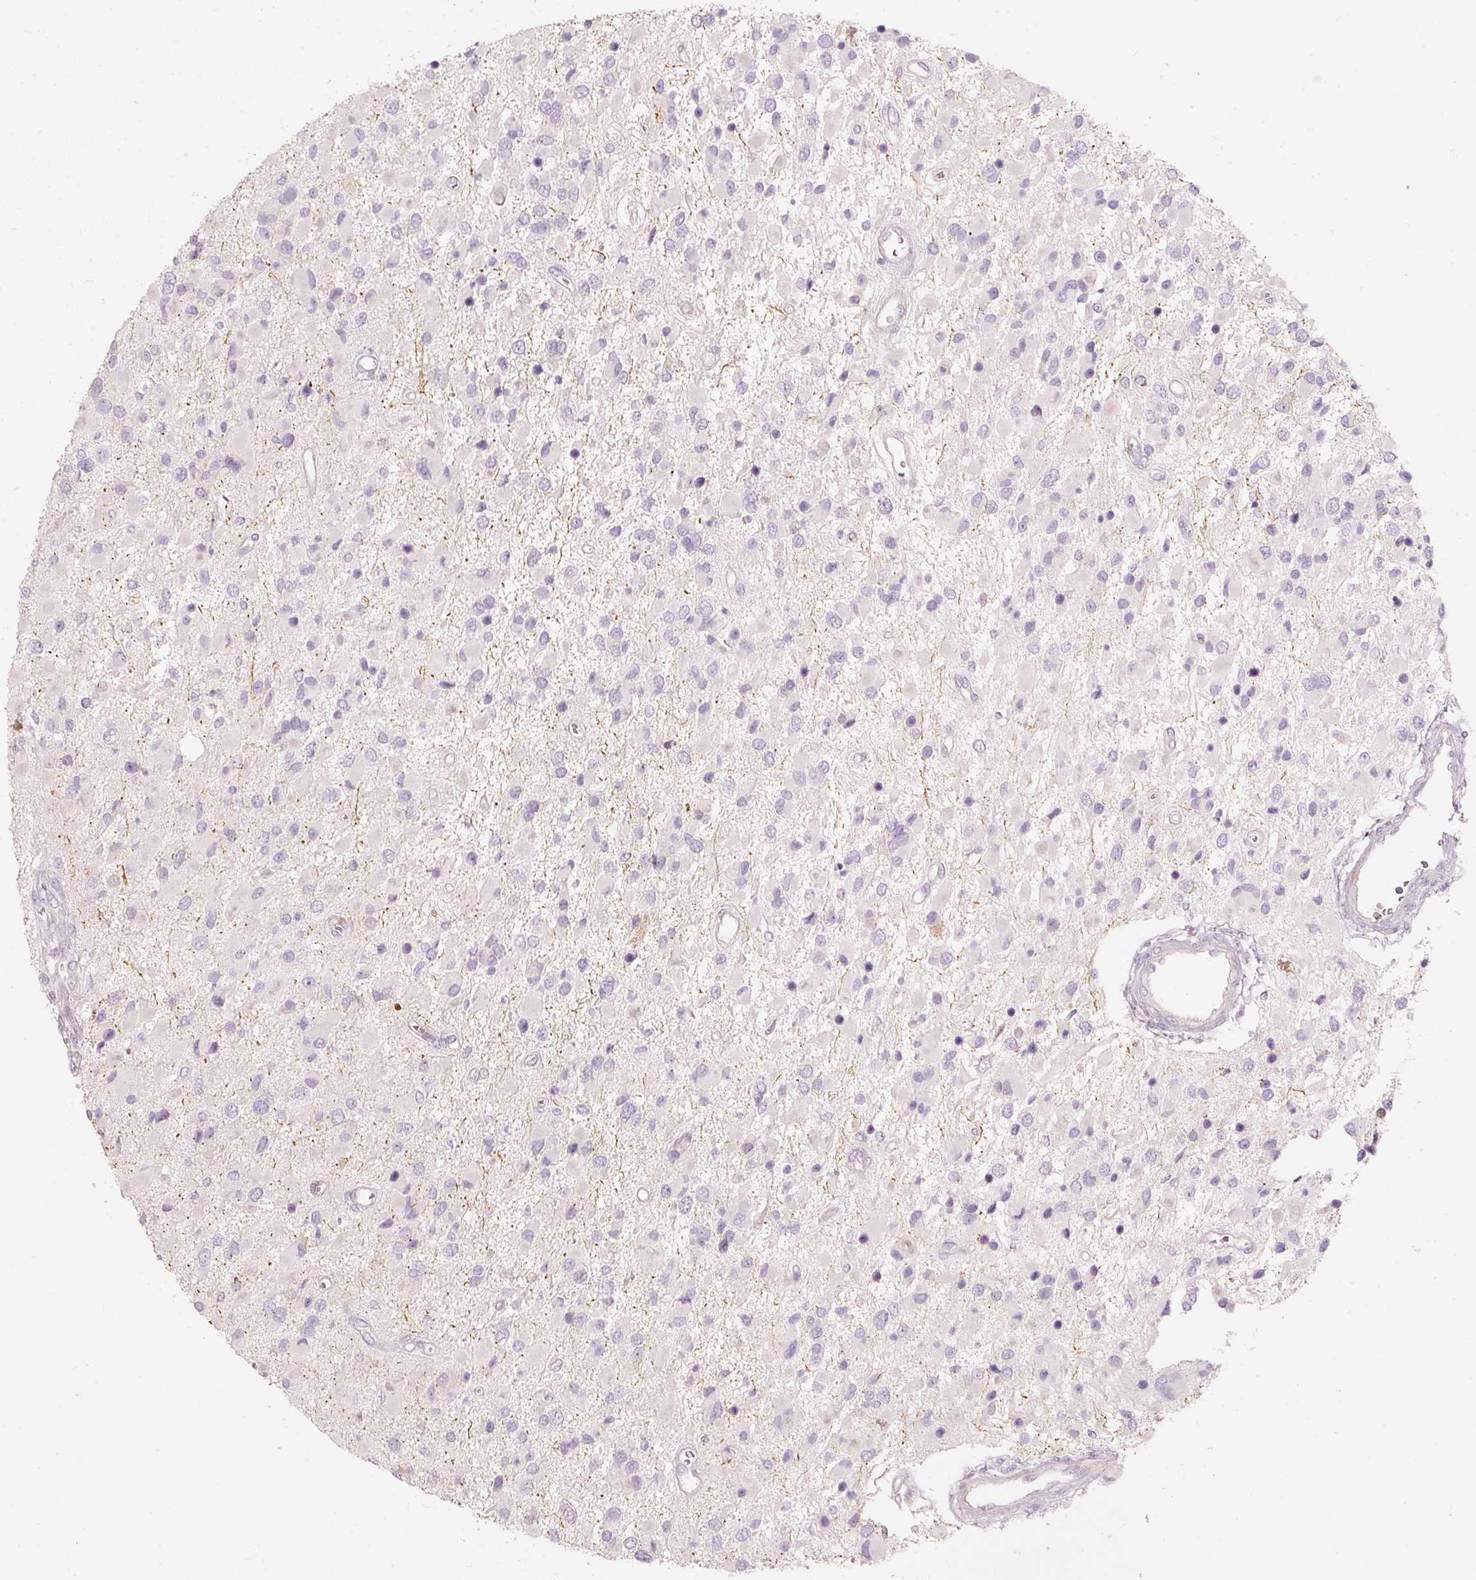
{"staining": {"intensity": "negative", "quantity": "none", "location": "none"}, "tissue": "glioma", "cell_type": "Tumor cells", "image_type": "cancer", "snomed": [{"axis": "morphology", "description": "Glioma, malignant, High grade"}, {"axis": "topography", "description": "Brain"}], "caption": "High power microscopy histopathology image of an immunohistochemistry photomicrograph of malignant glioma (high-grade), revealing no significant expression in tumor cells.", "gene": "SLC20A1", "patient": {"sex": "male", "age": 53}}